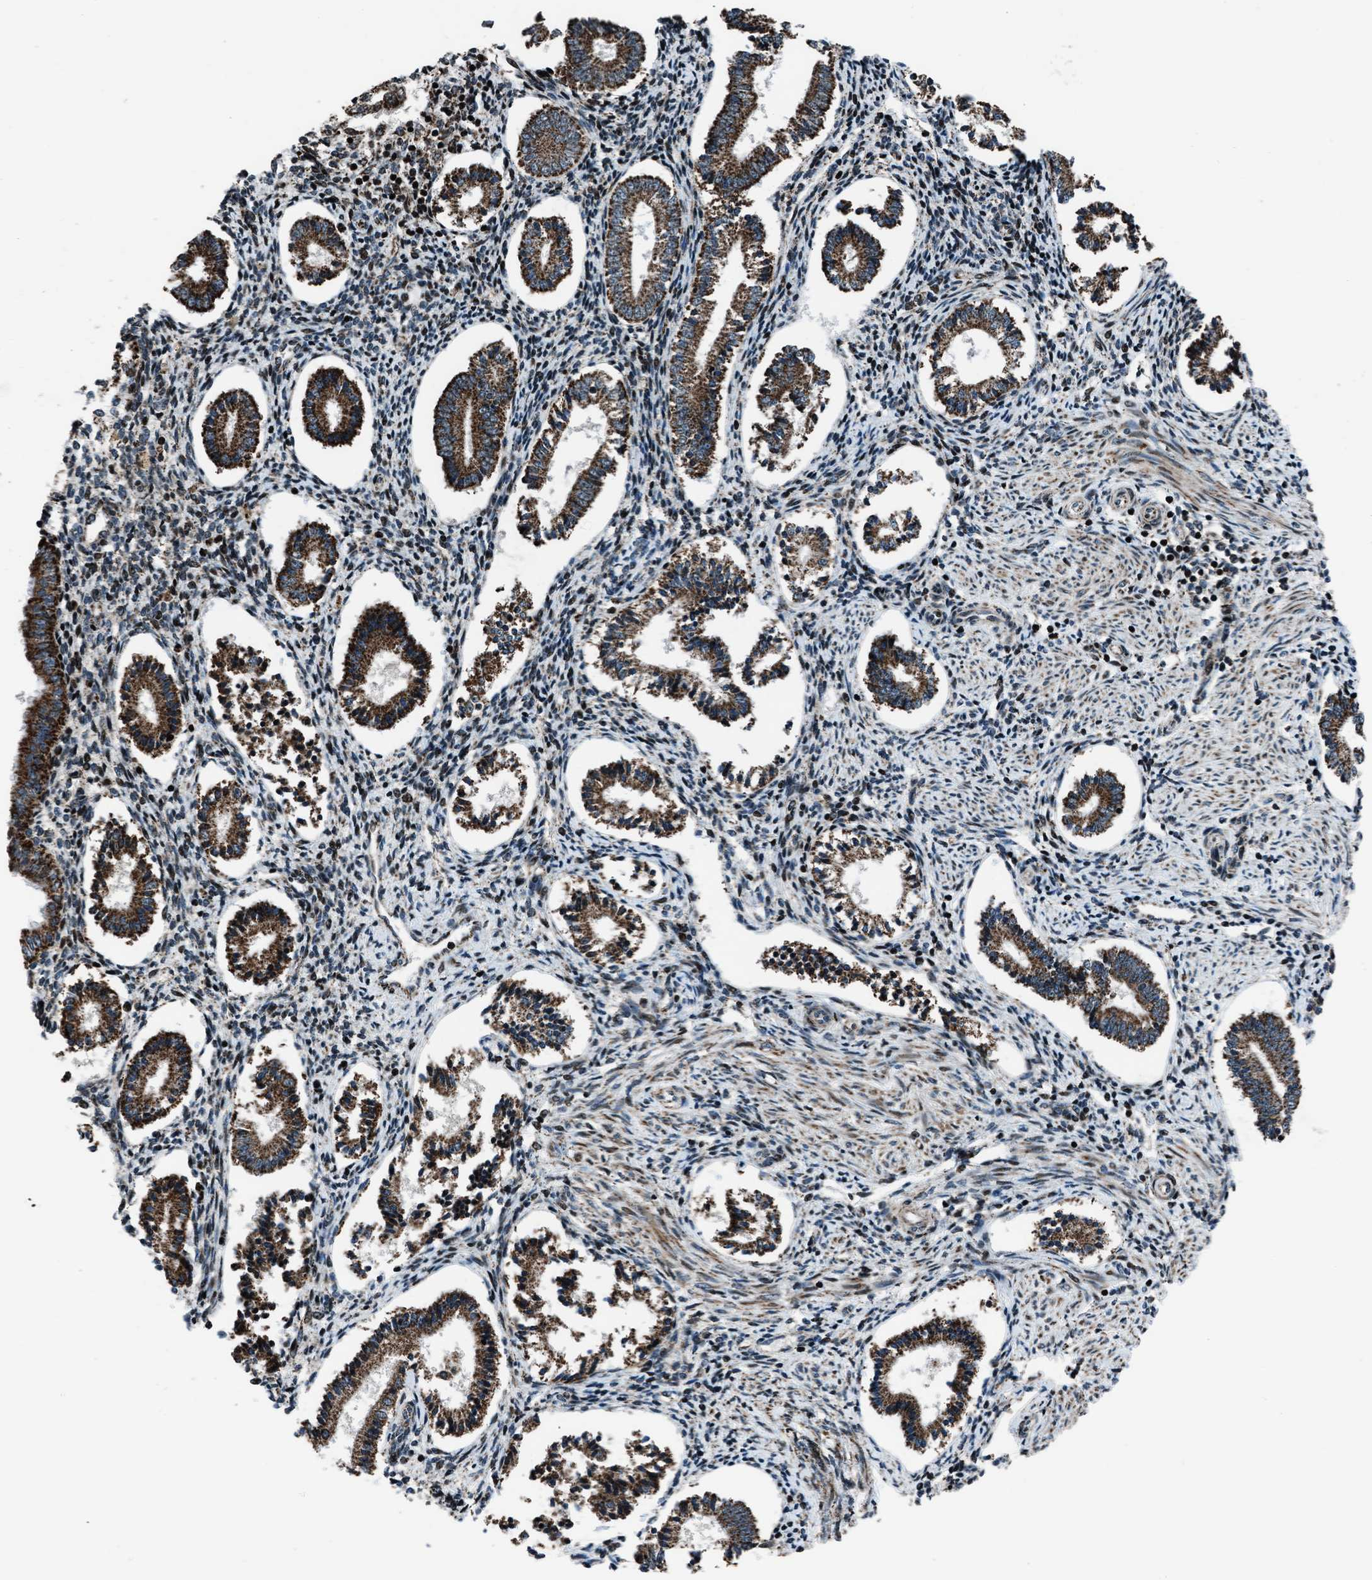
{"staining": {"intensity": "moderate", "quantity": ">75%", "location": "cytoplasmic/membranous"}, "tissue": "endometrium", "cell_type": "Cells in endometrial stroma", "image_type": "normal", "snomed": [{"axis": "morphology", "description": "Normal tissue, NOS"}, {"axis": "topography", "description": "Endometrium"}], "caption": "Immunohistochemical staining of normal human endometrium exhibits medium levels of moderate cytoplasmic/membranous staining in about >75% of cells in endometrial stroma.", "gene": "MORC3", "patient": {"sex": "female", "age": 42}}